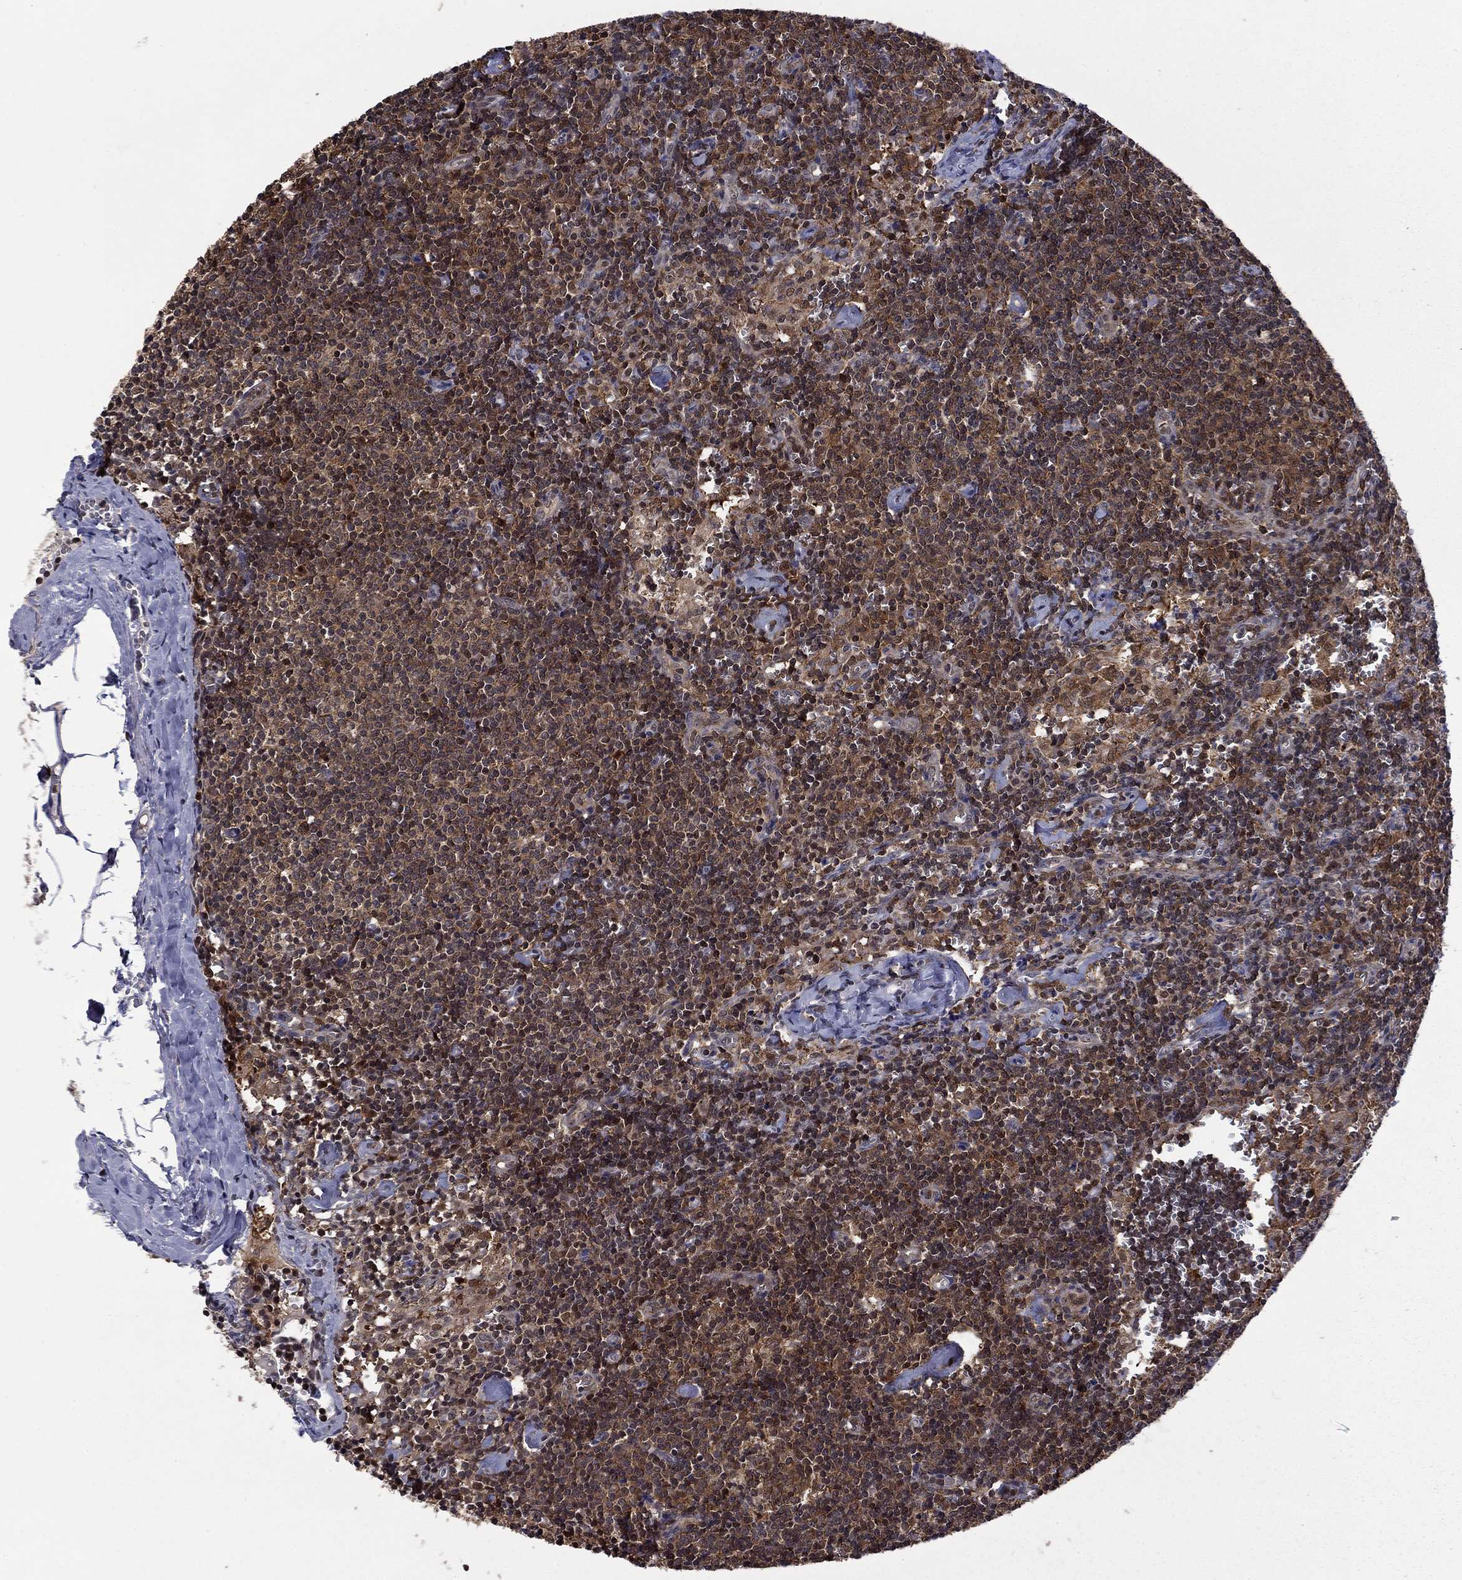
{"staining": {"intensity": "moderate", "quantity": "<25%", "location": "nuclear"}, "tissue": "lymph node", "cell_type": "Germinal center cells", "image_type": "normal", "snomed": [{"axis": "morphology", "description": "Normal tissue, NOS"}, {"axis": "topography", "description": "Lymph node"}], "caption": "Germinal center cells show moderate nuclear staining in about <25% of cells in unremarkable lymph node.", "gene": "PSMD2", "patient": {"sex": "female", "age": 52}}